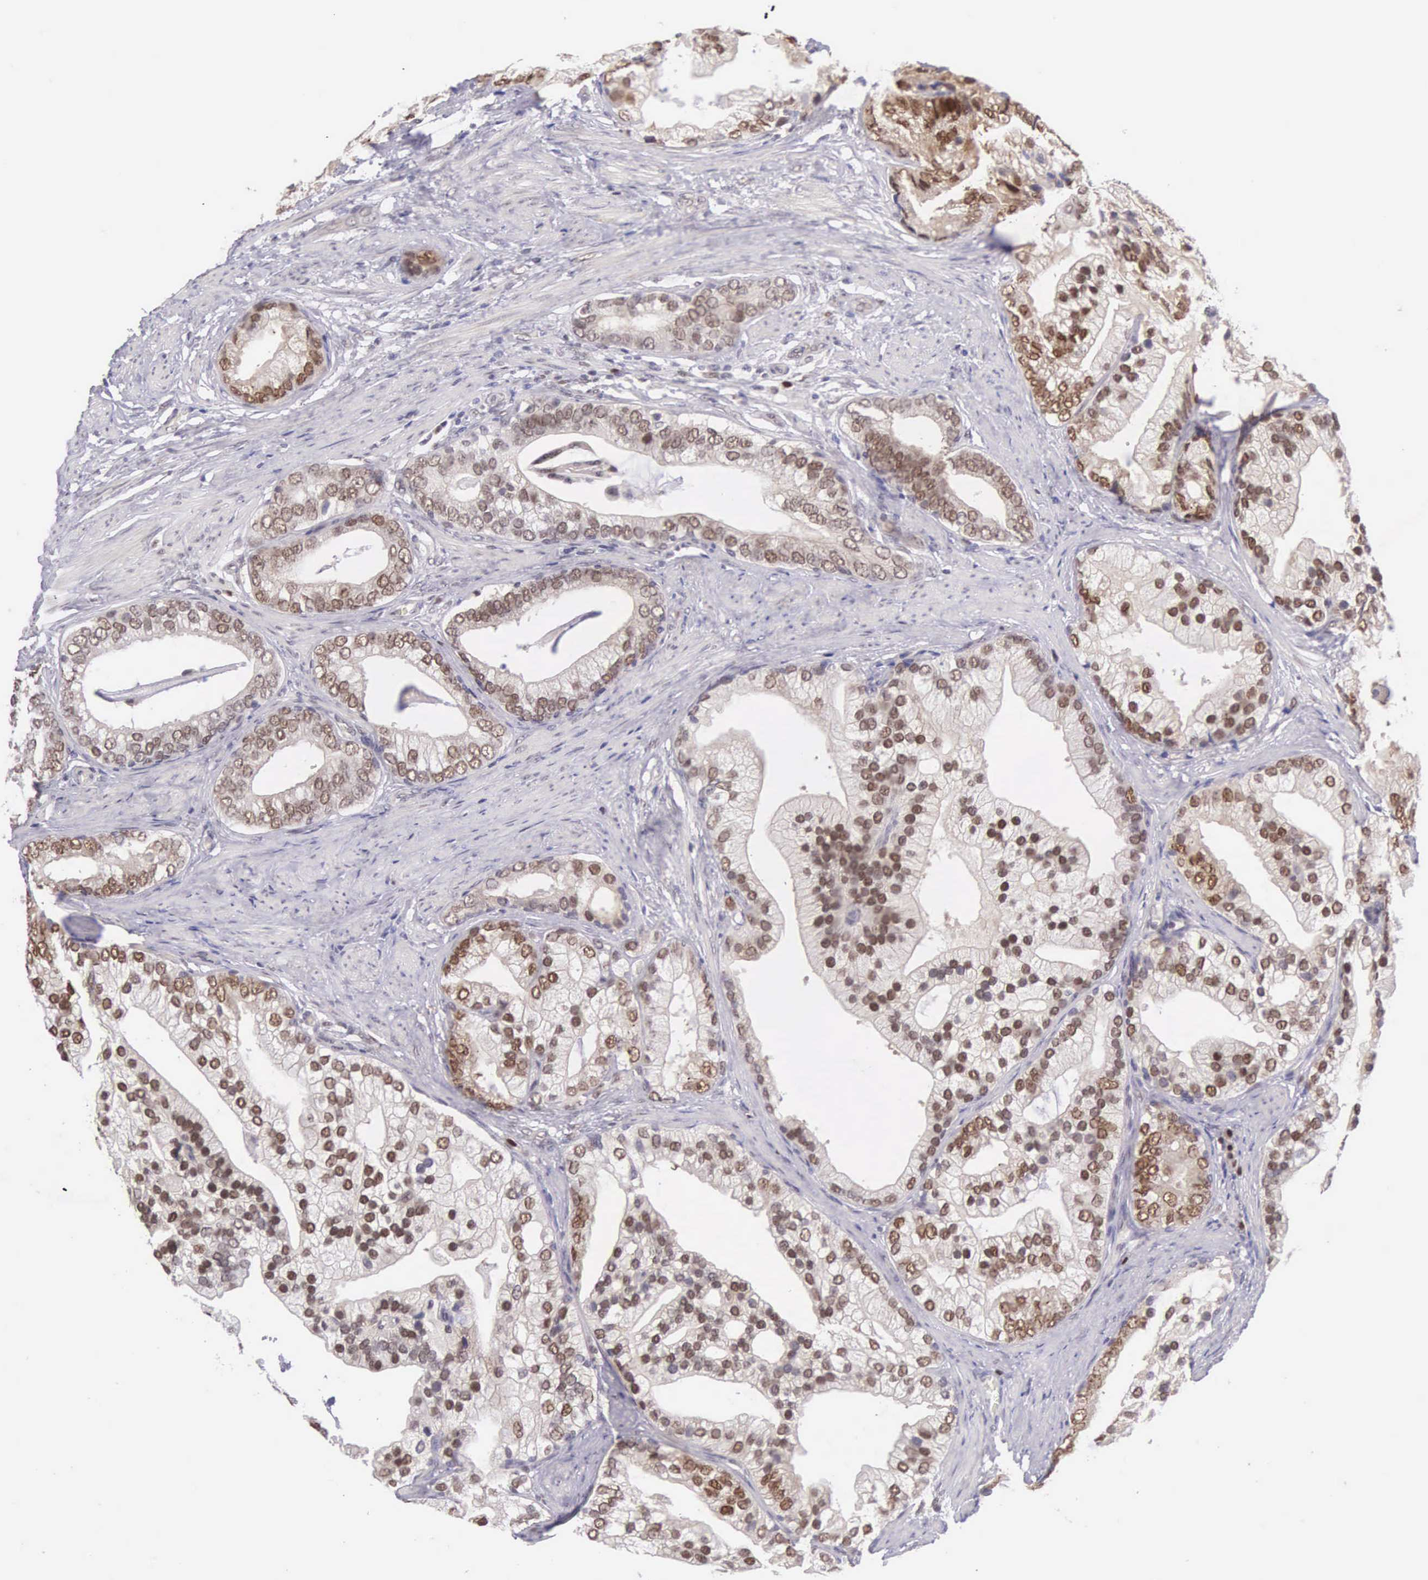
{"staining": {"intensity": "moderate", "quantity": "25%-75%", "location": "nuclear"}, "tissue": "prostate cancer", "cell_type": "Tumor cells", "image_type": "cancer", "snomed": [{"axis": "morphology", "description": "Adenocarcinoma, Medium grade"}, {"axis": "topography", "description": "Prostate"}], "caption": "This is a histology image of immunohistochemistry staining of medium-grade adenocarcinoma (prostate), which shows moderate expression in the nuclear of tumor cells.", "gene": "CCDC117", "patient": {"sex": "male", "age": 65}}